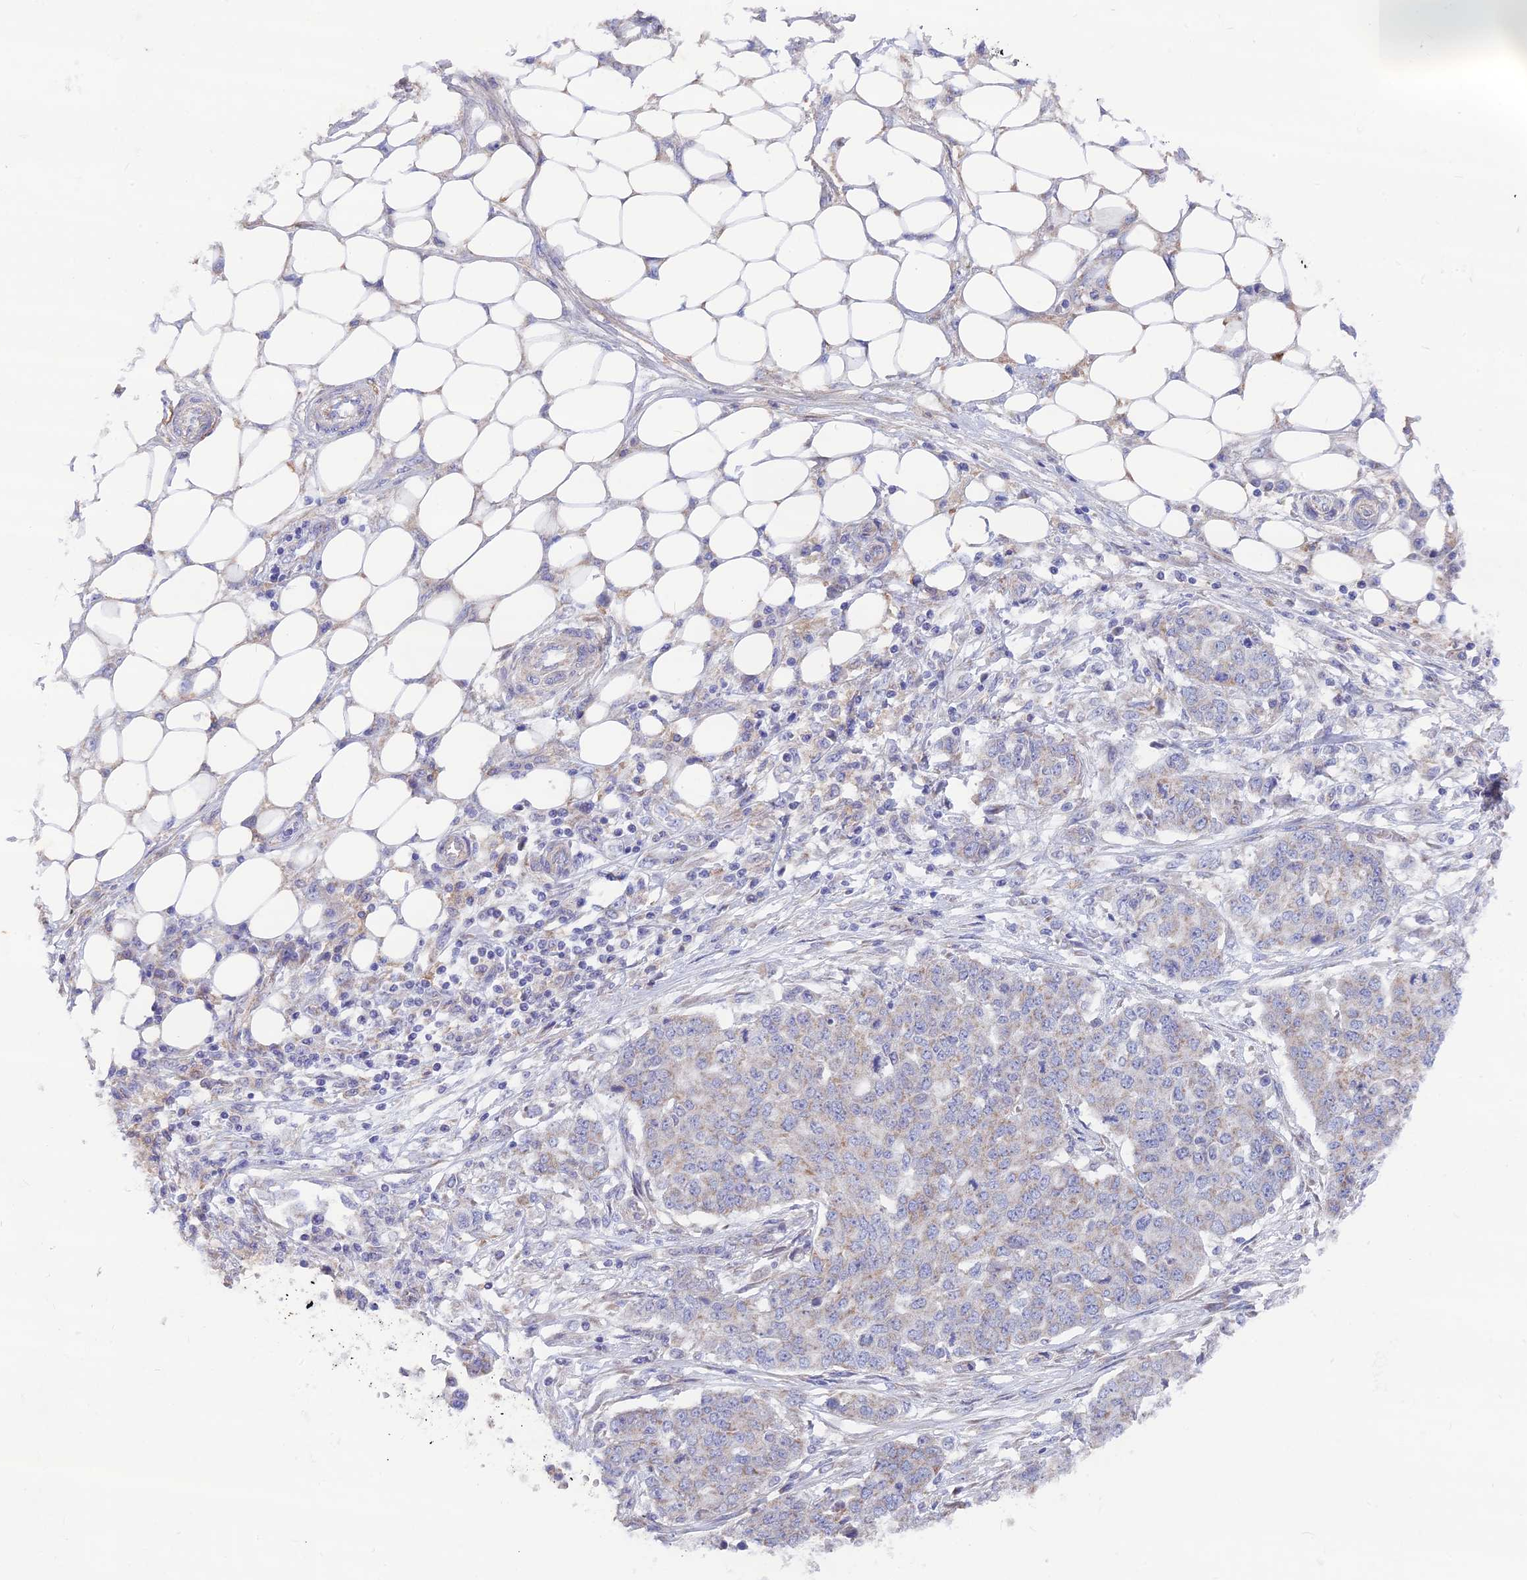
{"staining": {"intensity": "weak", "quantity": "<25%", "location": "cytoplasmic/membranous"}, "tissue": "ovarian cancer", "cell_type": "Tumor cells", "image_type": "cancer", "snomed": [{"axis": "morphology", "description": "Cystadenocarcinoma, serous, NOS"}, {"axis": "topography", "description": "Soft tissue"}, {"axis": "topography", "description": "Ovary"}], "caption": "Ovarian cancer was stained to show a protein in brown. There is no significant expression in tumor cells. (DAB (3,3'-diaminobenzidine) immunohistochemistry visualized using brightfield microscopy, high magnification).", "gene": "PLAC9", "patient": {"sex": "female", "age": 57}}